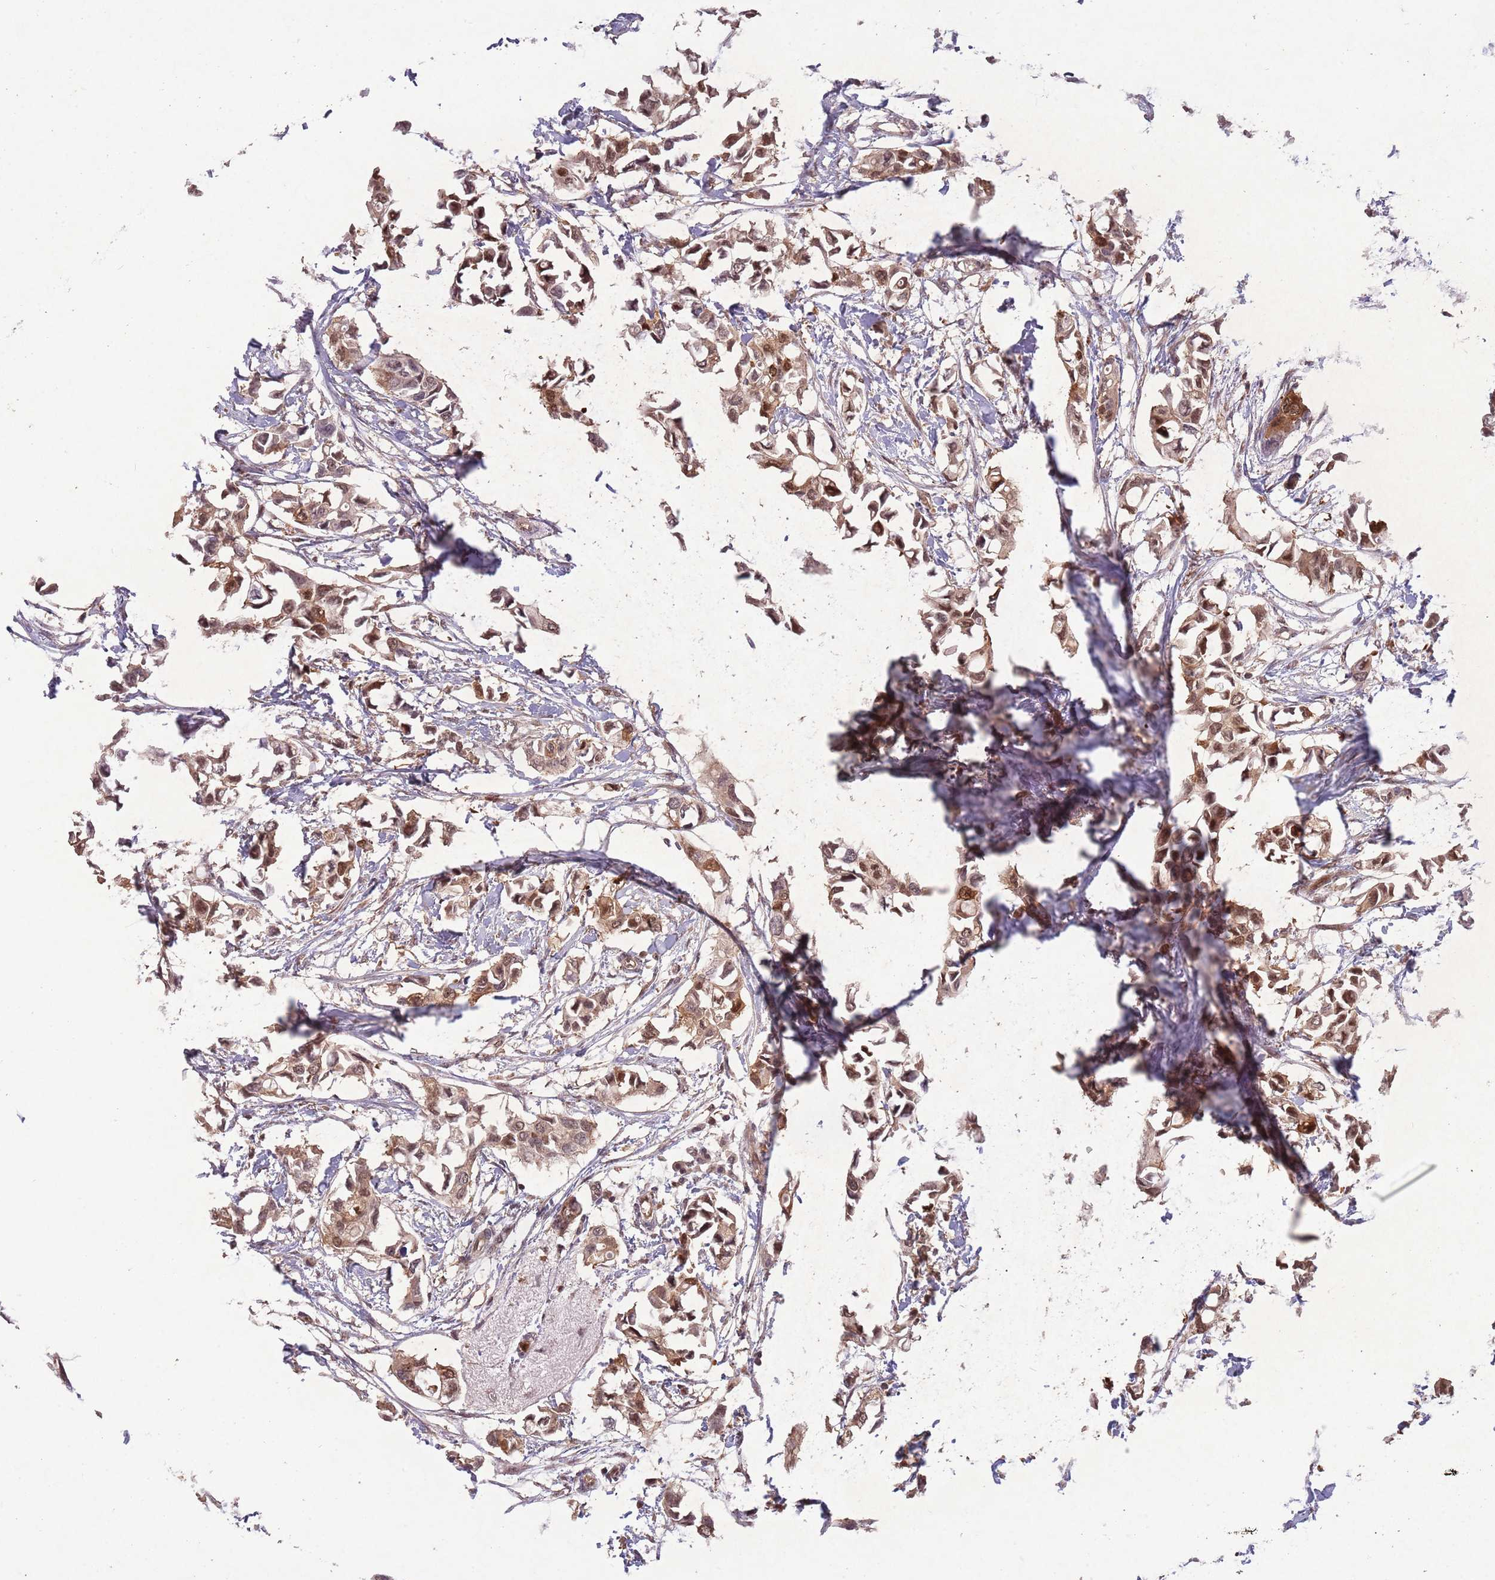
{"staining": {"intensity": "moderate", "quantity": ">75%", "location": "cytoplasmic/membranous,nuclear"}, "tissue": "breast cancer", "cell_type": "Tumor cells", "image_type": "cancer", "snomed": [{"axis": "morphology", "description": "Duct carcinoma"}, {"axis": "topography", "description": "Breast"}], "caption": "Tumor cells show medium levels of moderate cytoplasmic/membranous and nuclear staining in approximately >75% of cells in breast intraductal carcinoma. (DAB (3,3'-diaminobenzidine) IHC with brightfield microscopy, high magnification).", "gene": "ZNF639", "patient": {"sex": "female", "age": 41}}